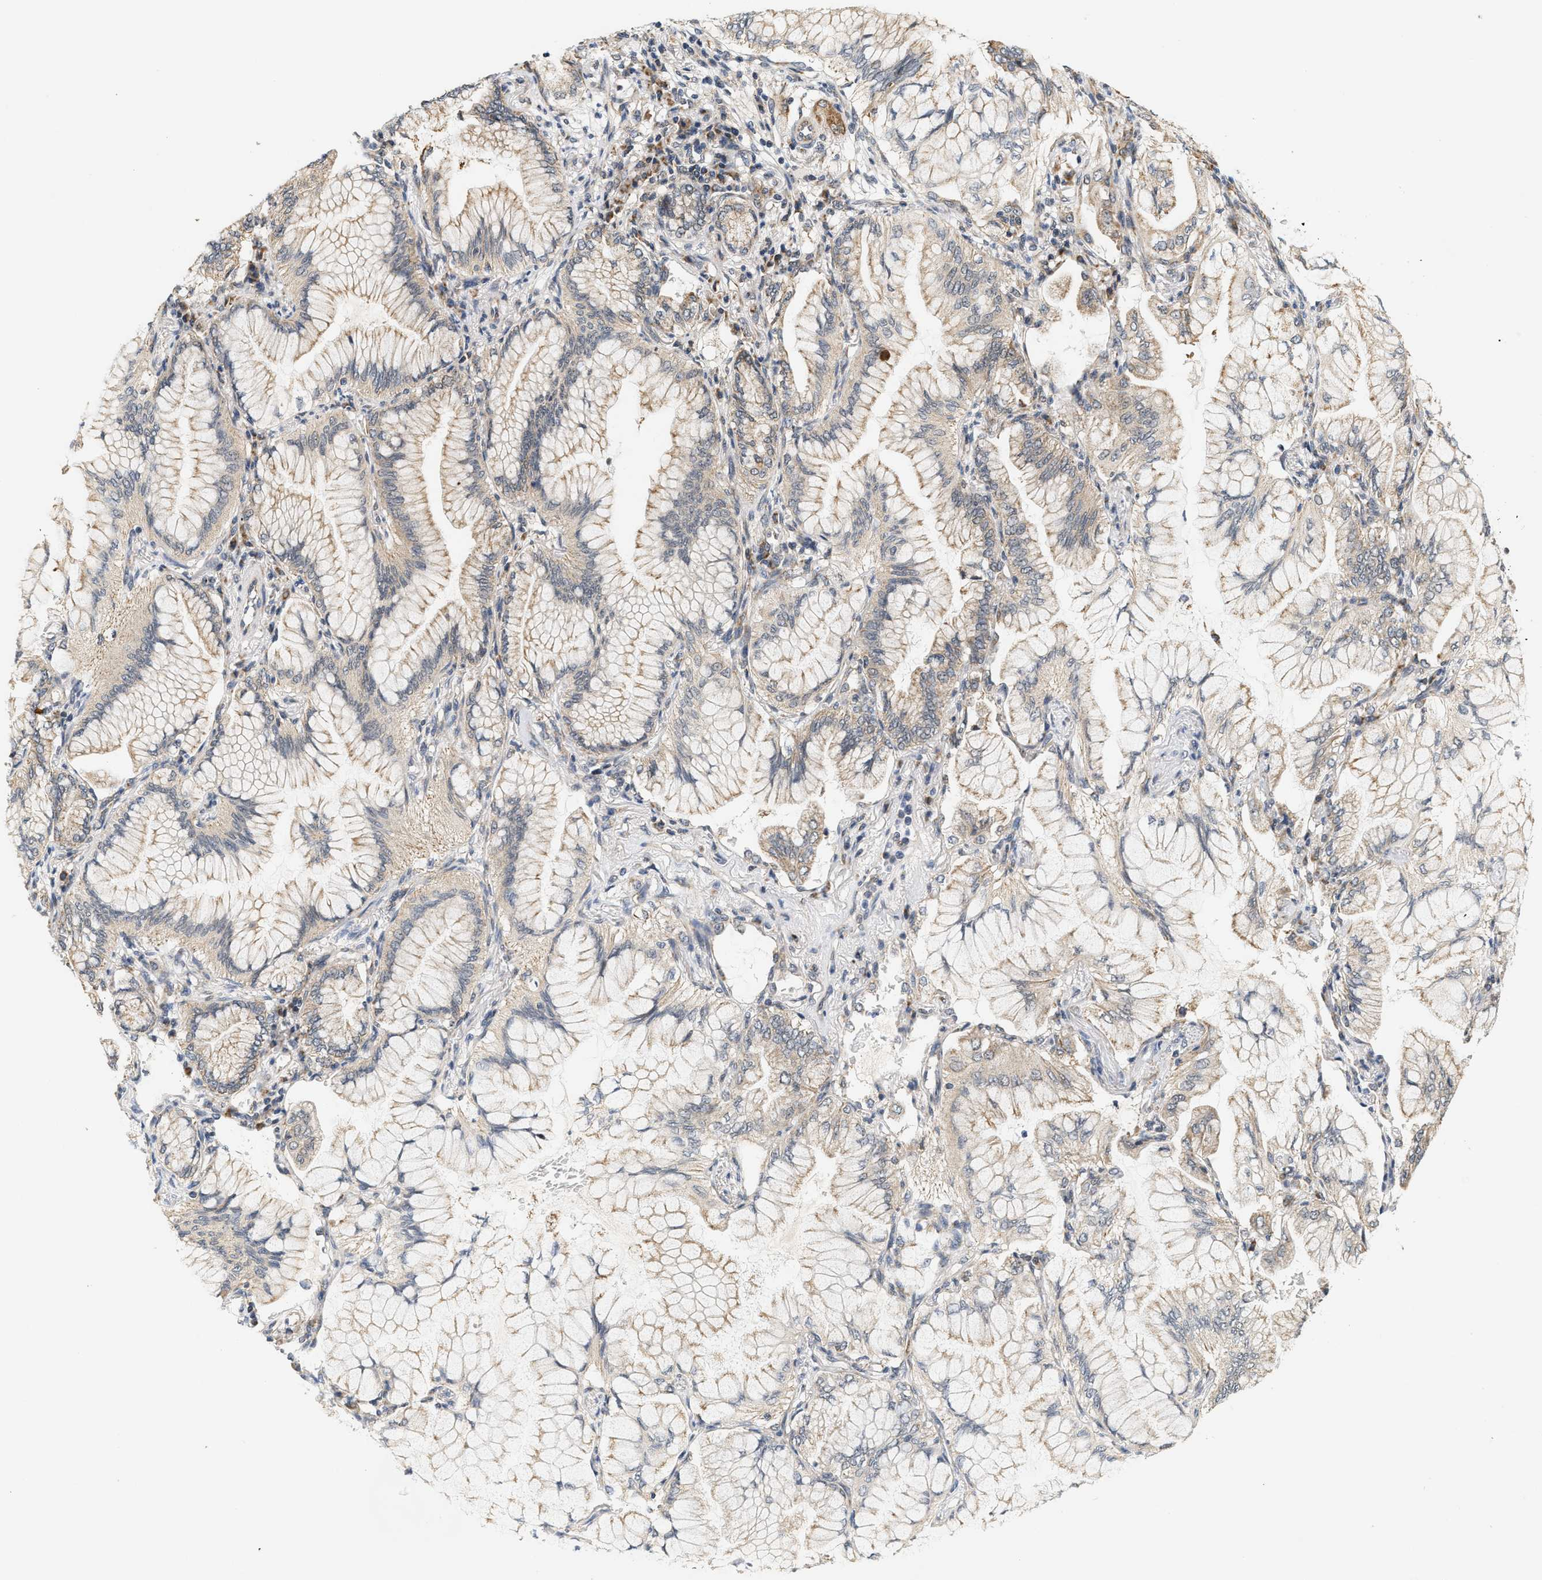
{"staining": {"intensity": "weak", "quantity": ">75%", "location": "cytoplasmic/membranous"}, "tissue": "lung cancer", "cell_type": "Tumor cells", "image_type": "cancer", "snomed": [{"axis": "morphology", "description": "Adenocarcinoma, NOS"}, {"axis": "topography", "description": "Lung"}], "caption": "This is an image of immunohistochemistry (IHC) staining of lung cancer (adenocarcinoma), which shows weak positivity in the cytoplasmic/membranous of tumor cells.", "gene": "GIGYF1", "patient": {"sex": "female", "age": 70}}